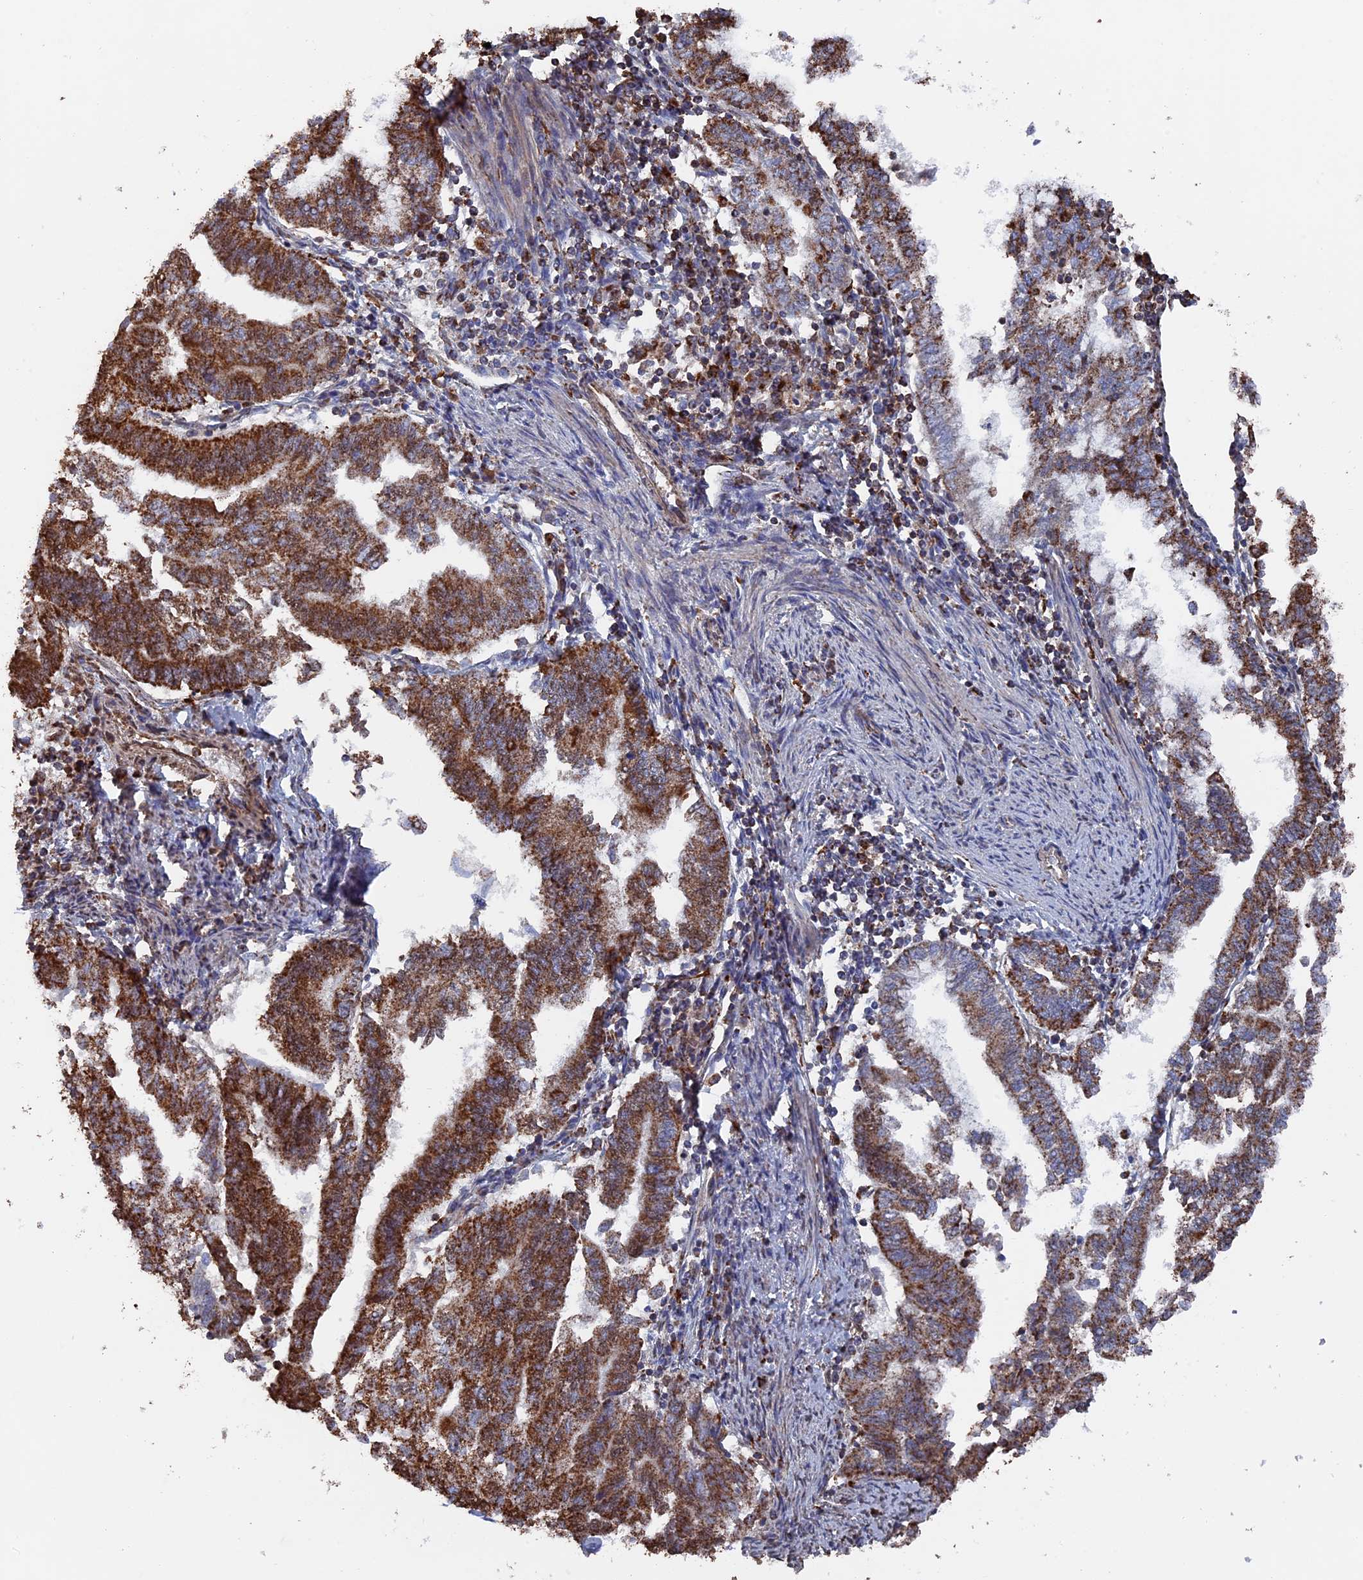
{"staining": {"intensity": "moderate", "quantity": ">75%", "location": "cytoplasmic/membranous"}, "tissue": "endometrial cancer", "cell_type": "Tumor cells", "image_type": "cancer", "snomed": [{"axis": "morphology", "description": "Adenocarcinoma, NOS"}, {"axis": "topography", "description": "Endometrium"}], "caption": "A high-resolution micrograph shows IHC staining of endometrial cancer (adenocarcinoma), which reveals moderate cytoplasmic/membranous staining in approximately >75% of tumor cells.", "gene": "SMG9", "patient": {"sex": "female", "age": 79}}